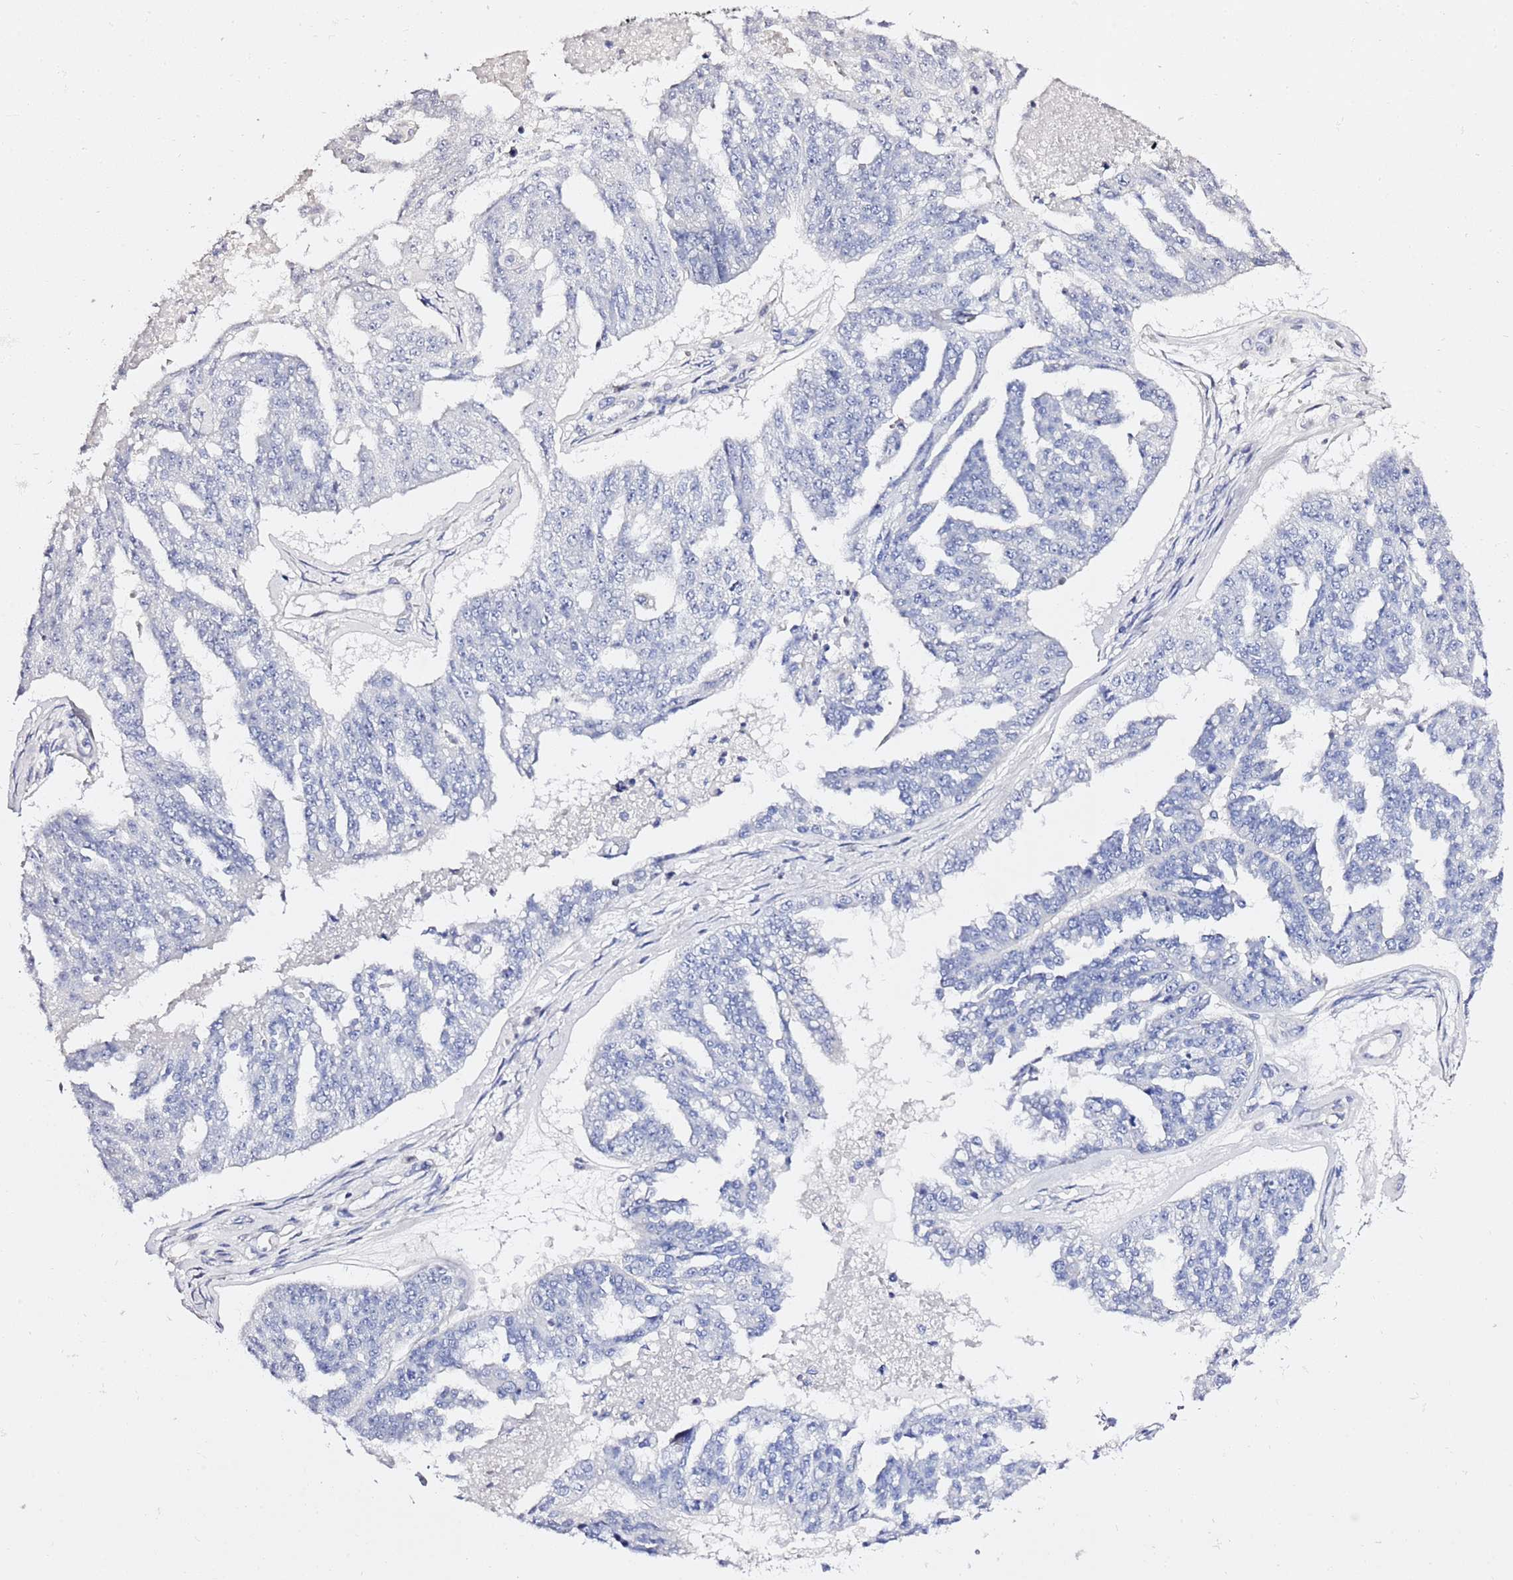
{"staining": {"intensity": "negative", "quantity": "none", "location": "none"}, "tissue": "ovarian cancer", "cell_type": "Tumor cells", "image_type": "cancer", "snomed": [{"axis": "morphology", "description": "Cystadenocarcinoma, serous, NOS"}, {"axis": "topography", "description": "Ovary"}], "caption": "A photomicrograph of human ovarian cancer (serous cystadenocarcinoma) is negative for staining in tumor cells.", "gene": "LENG1", "patient": {"sex": "female", "age": 58}}